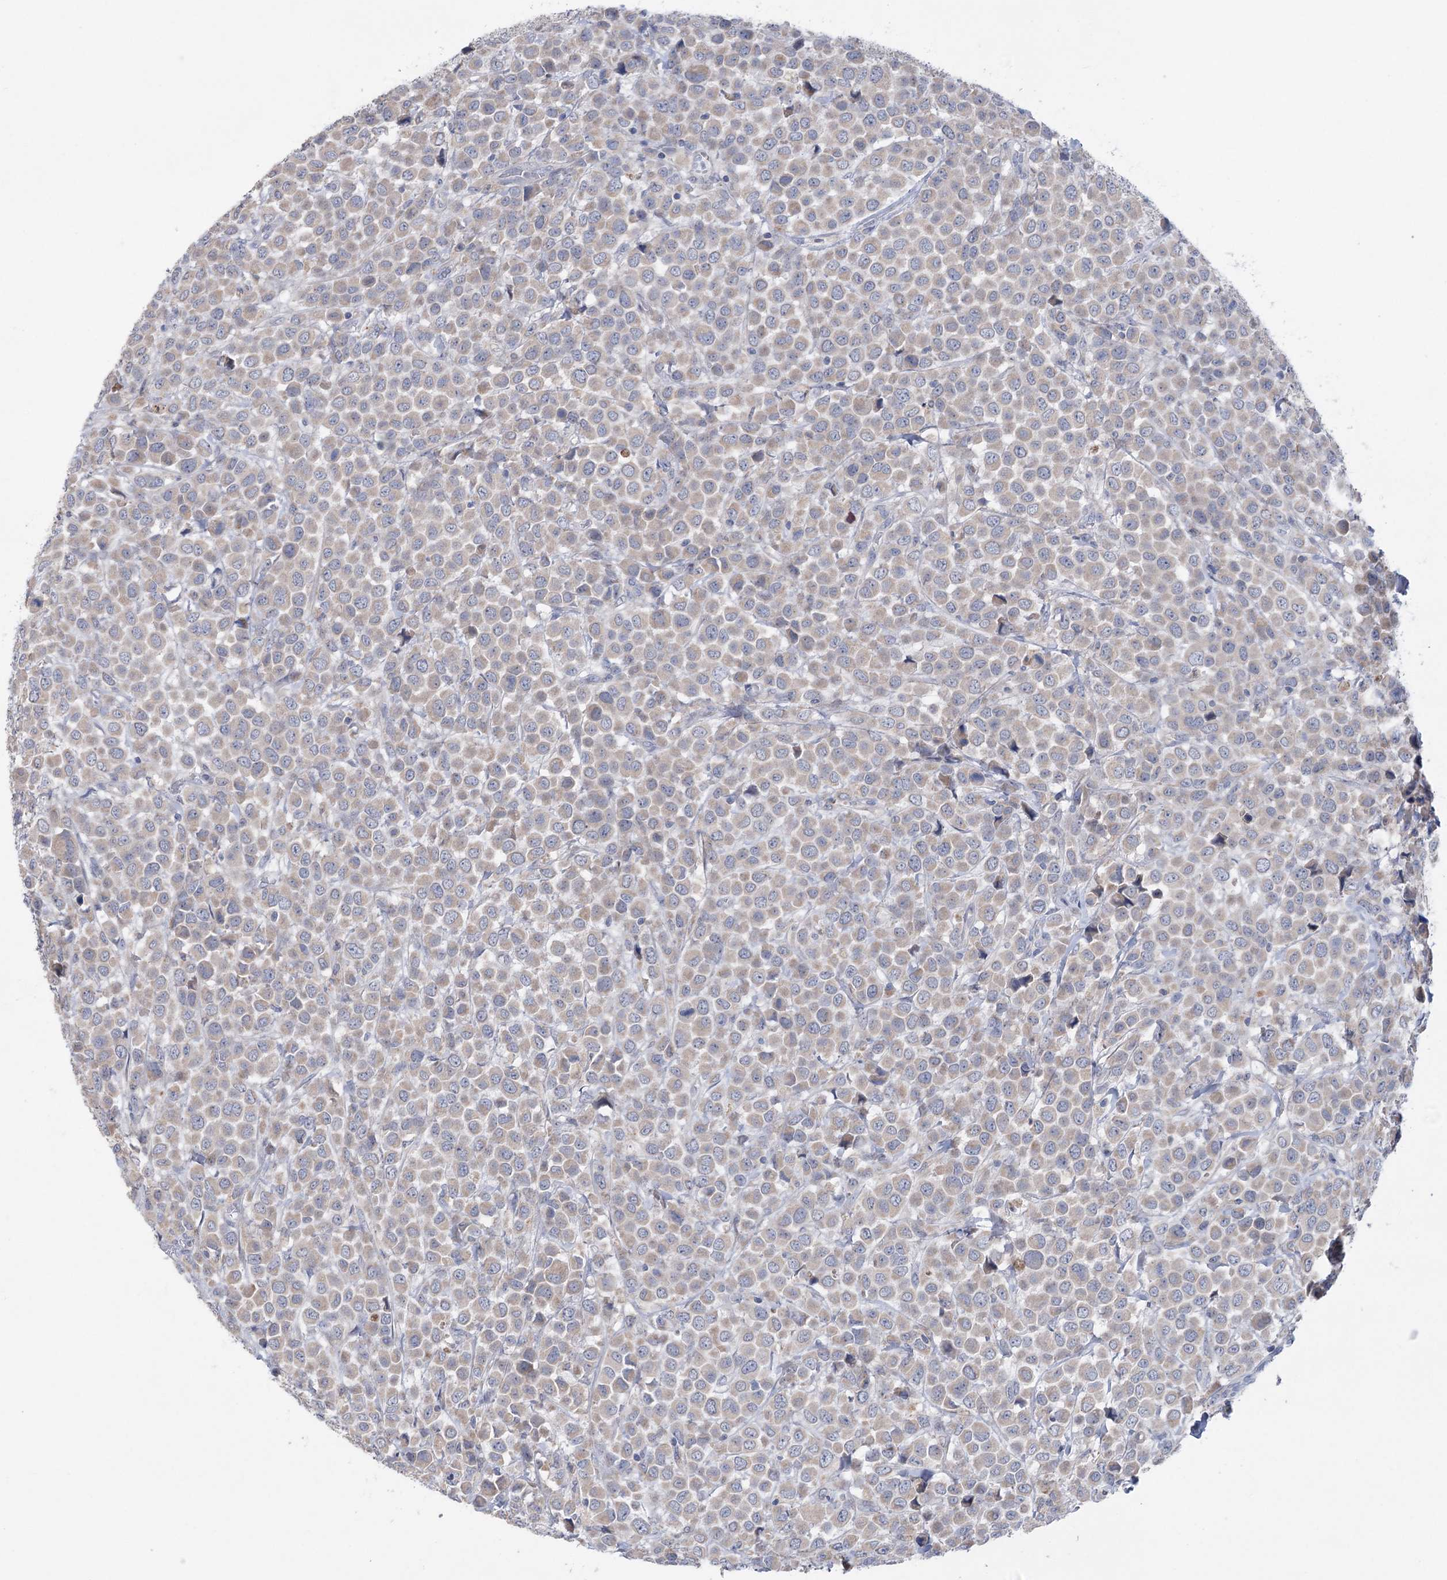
{"staining": {"intensity": "weak", "quantity": "<25%", "location": "cytoplasmic/membranous"}, "tissue": "breast cancer", "cell_type": "Tumor cells", "image_type": "cancer", "snomed": [{"axis": "morphology", "description": "Duct carcinoma"}, {"axis": "topography", "description": "Breast"}], "caption": "Tumor cells are negative for brown protein staining in breast cancer (intraductal carcinoma).", "gene": "MTCH2", "patient": {"sex": "female", "age": 61}}